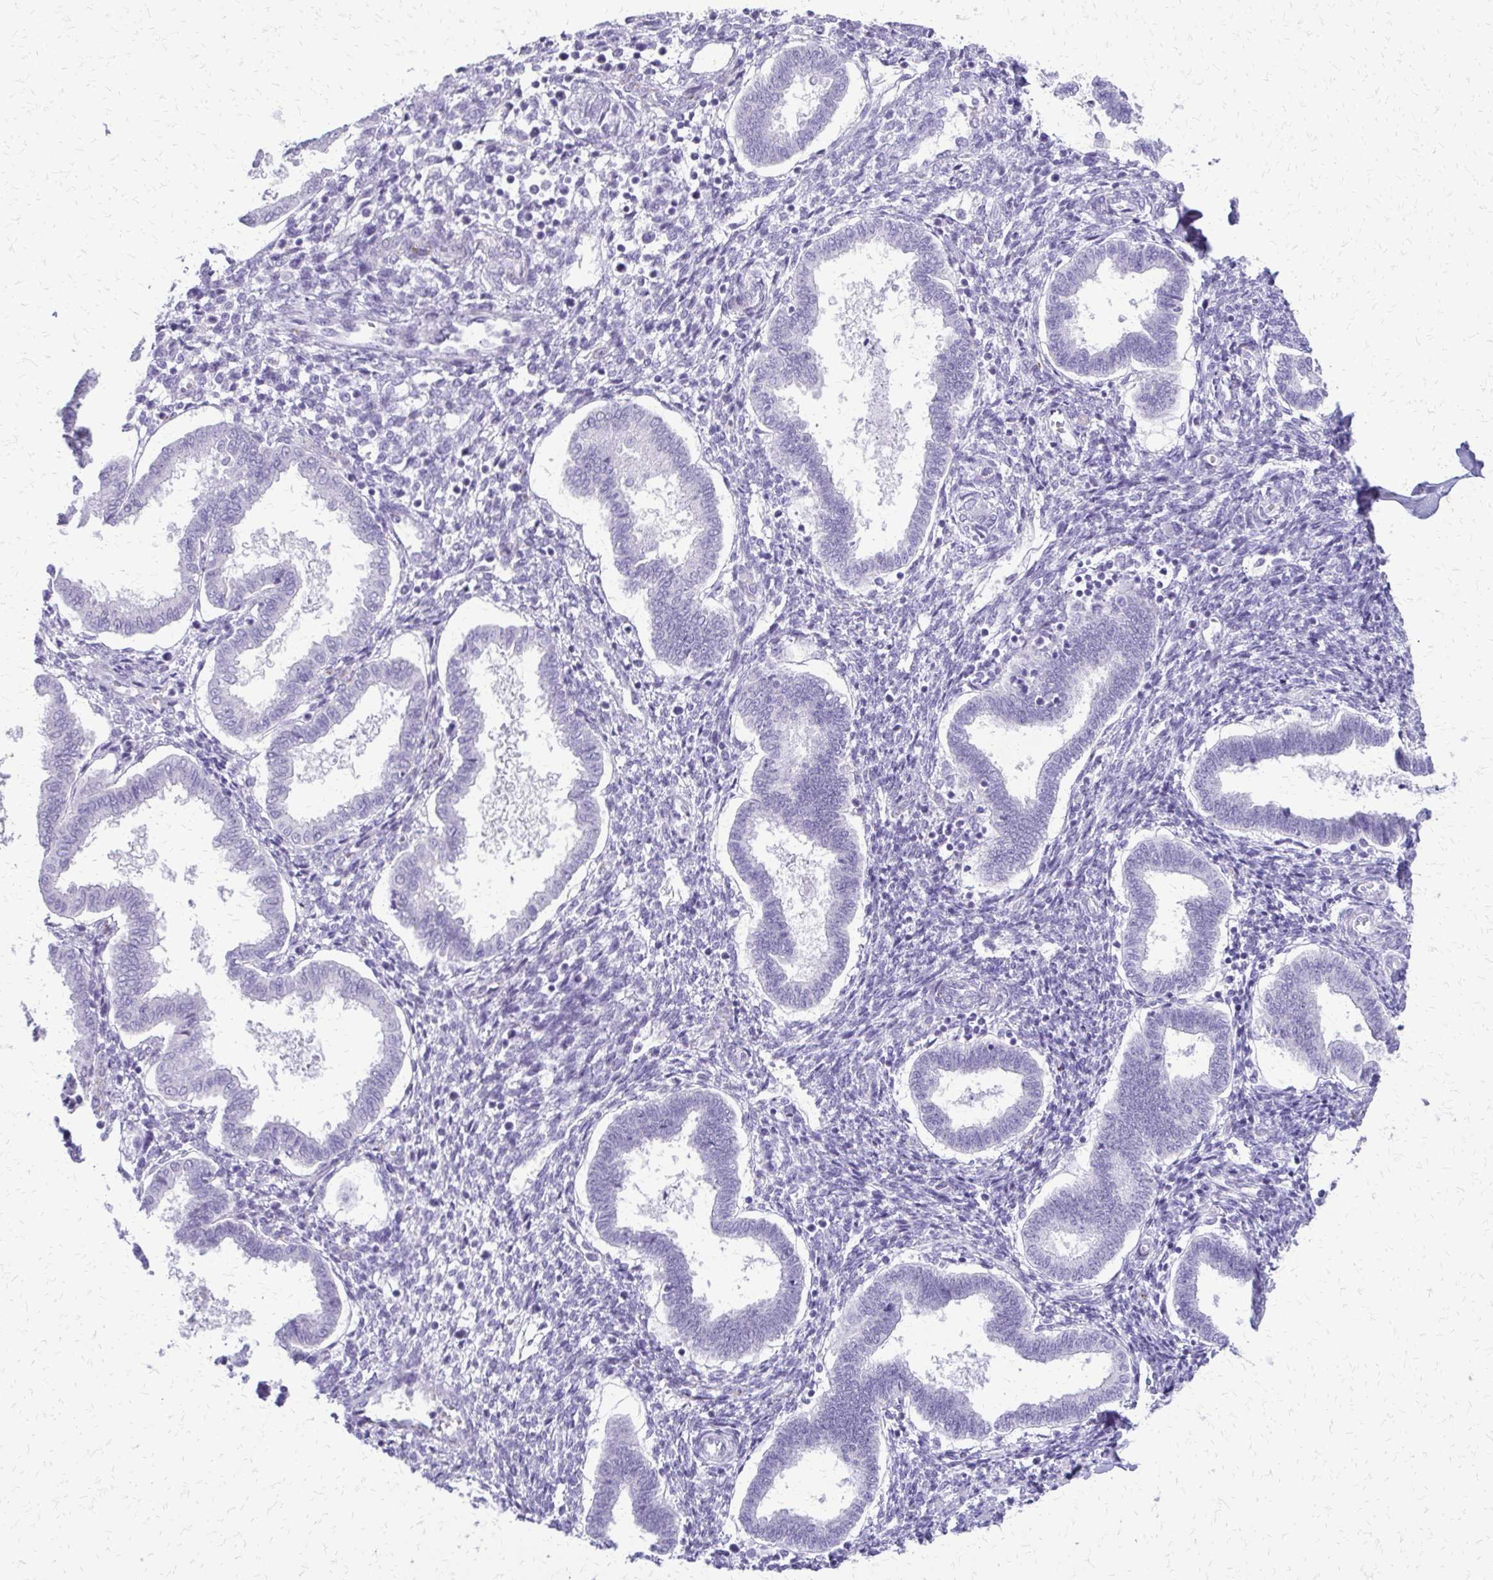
{"staining": {"intensity": "negative", "quantity": "none", "location": "none"}, "tissue": "endometrium", "cell_type": "Cells in endometrial stroma", "image_type": "normal", "snomed": [{"axis": "morphology", "description": "Normal tissue, NOS"}, {"axis": "topography", "description": "Endometrium"}], "caption": "Cells in endometrial stroma are negative for protein expression in normal human endometrium. (Stains: DAB immunohistochemistry with hematoxylin counter stain, Microscopy: brightfield microscopy at high magnification).", "gene": "FAM162B", "patient": {"sex": "female", "age": 24}}